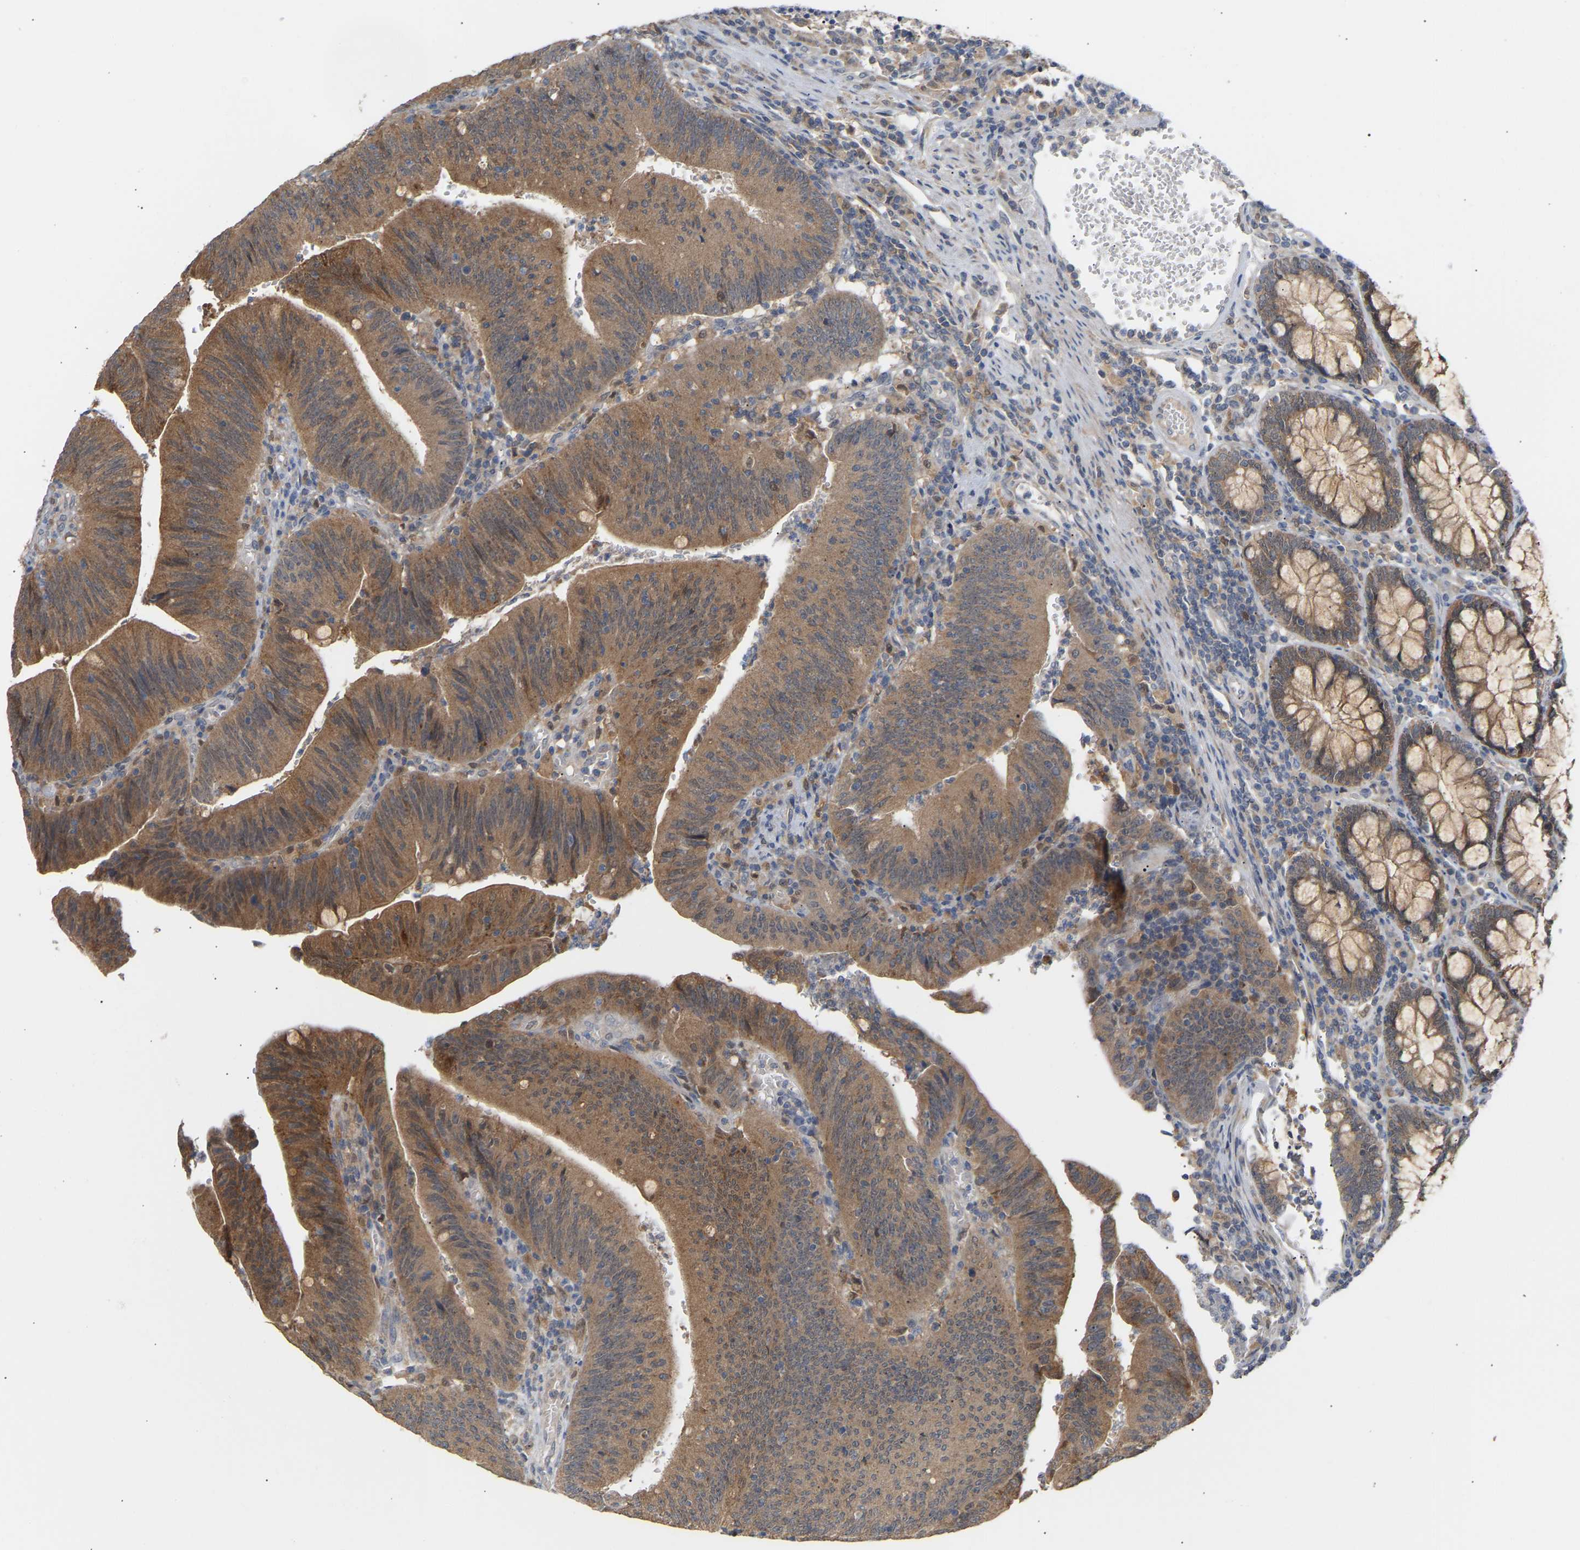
{"staining": {"intensity": "moderate", "quantity": ">75%", "location": "cytoplasmic/membranous"}, "tissue": "colorectal cancer", "cell_type": "Tumor cells", "image_type": "cancer", "snomed": [{"axis": "morphology", "description": "Normal tissue, NOS"}, {"axis": "morphology", "description": "Adenocarcinoma, NOS"}, {"axis": "topography", "description": "Rectum"}], "caption": "Colorectal adenocarcinoma was stained to show a protein in brown. There is medium levels of moderate cytoplasmic/membranous positivity in approximately >75% of tumor cells. (DAB = brown stain, brightfield microscopy at high magnification).", "gene": "TPMT", "patient": {"sex": "female", "age": 66}}